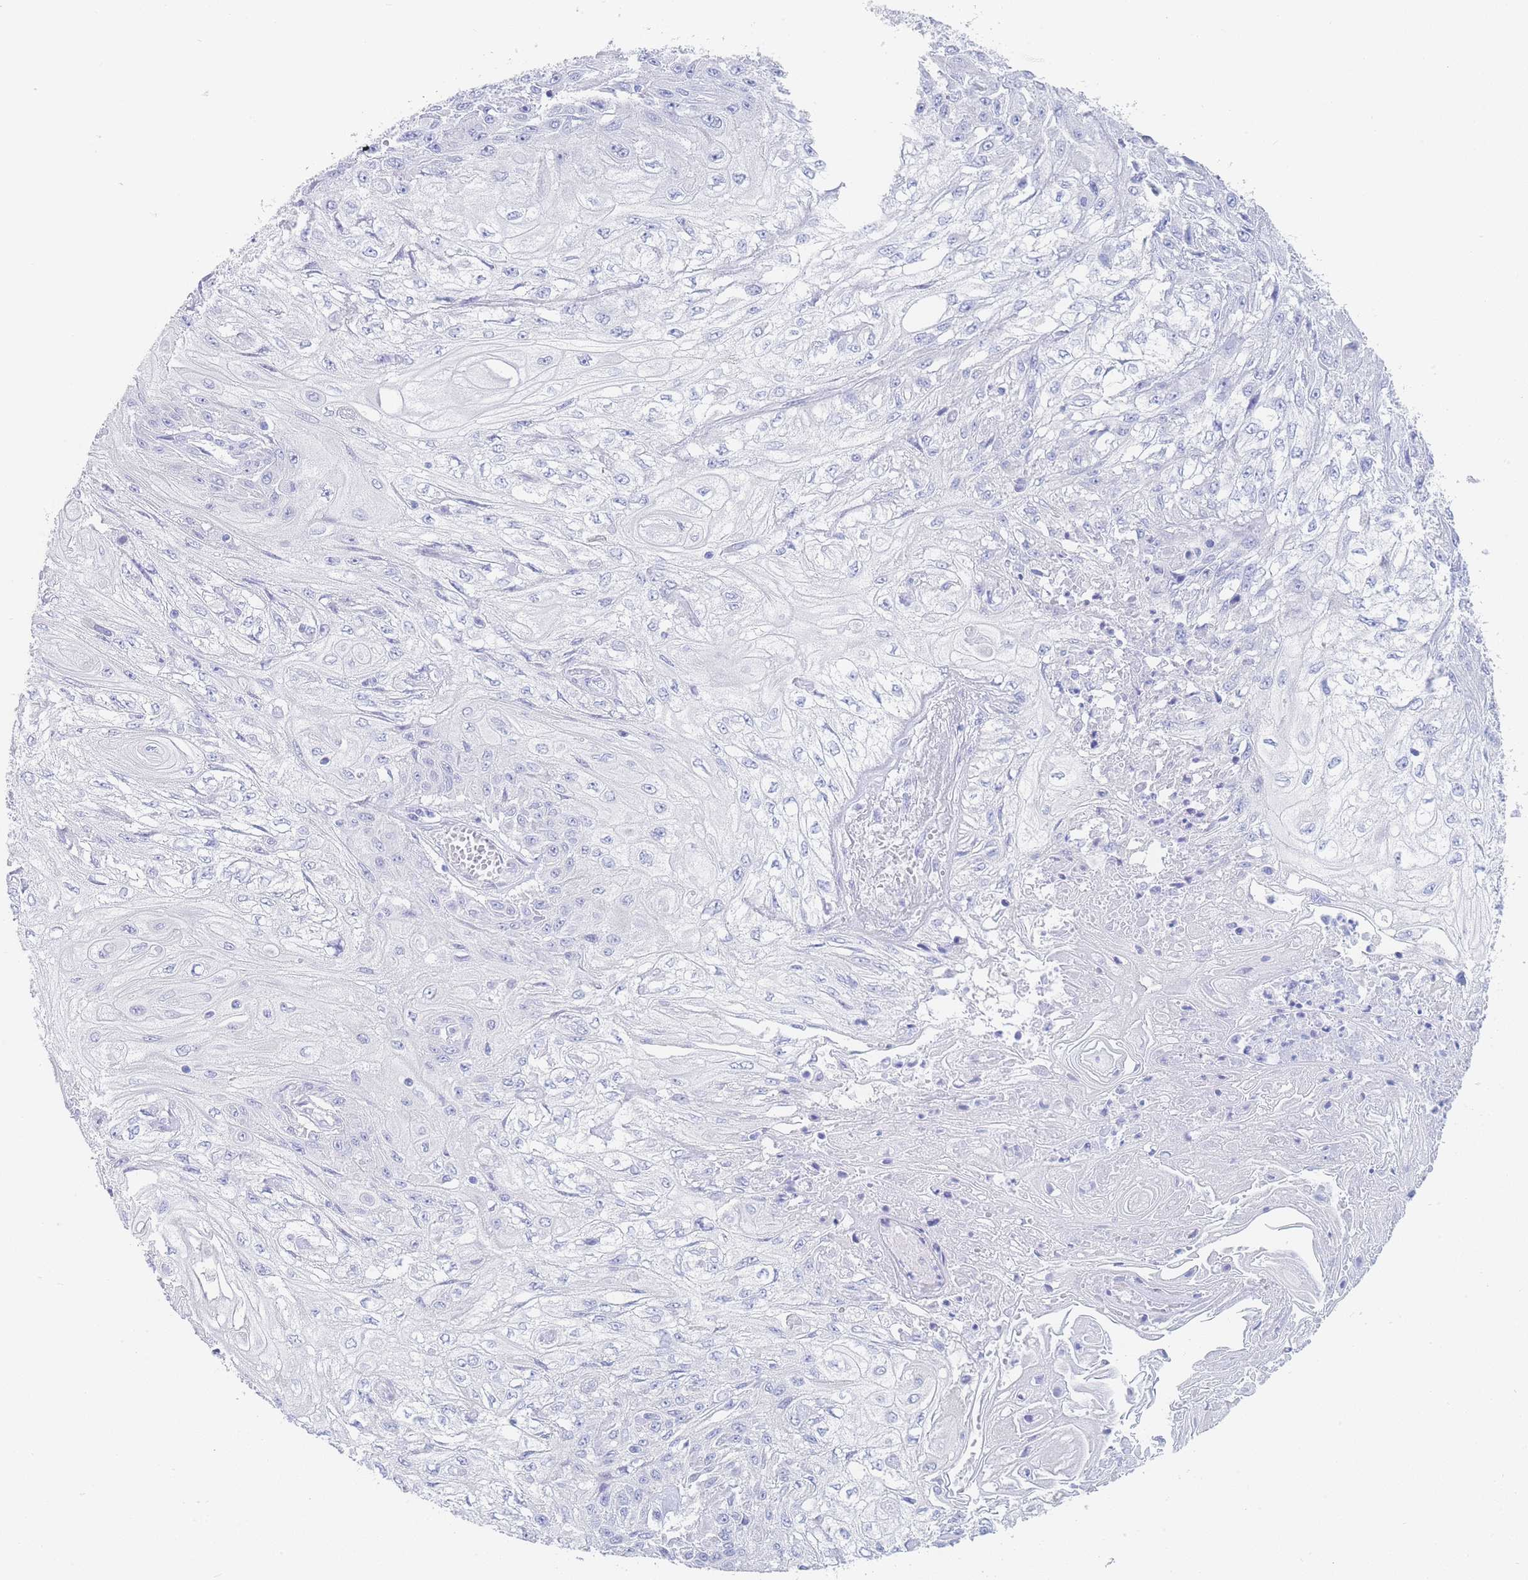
{"staining": {"intensity": "negative", "quantity": "none", "location": "none"}, "tissue": "skin cancer", "cell_type": "Tumor cells", "image_type": "cancer", "snomed": [{"axis": "morphology", "description": "Squamous cell carcinoma, NOS"}, {"axis": "morphology", "description": "Squamous cell carcinoma, metastatic, NOS"}, {"axis": "topography", "description": "Skin"}, {"axis": "topography", "description": "Lymph node"}], "caption": "Immunohistochemical staining of human squamous cell carcinoma (skin) exhibits no significant expression in tumor cells.", "gene": "LZTFL1", "patient": {"sex": "male", "age": 75}}